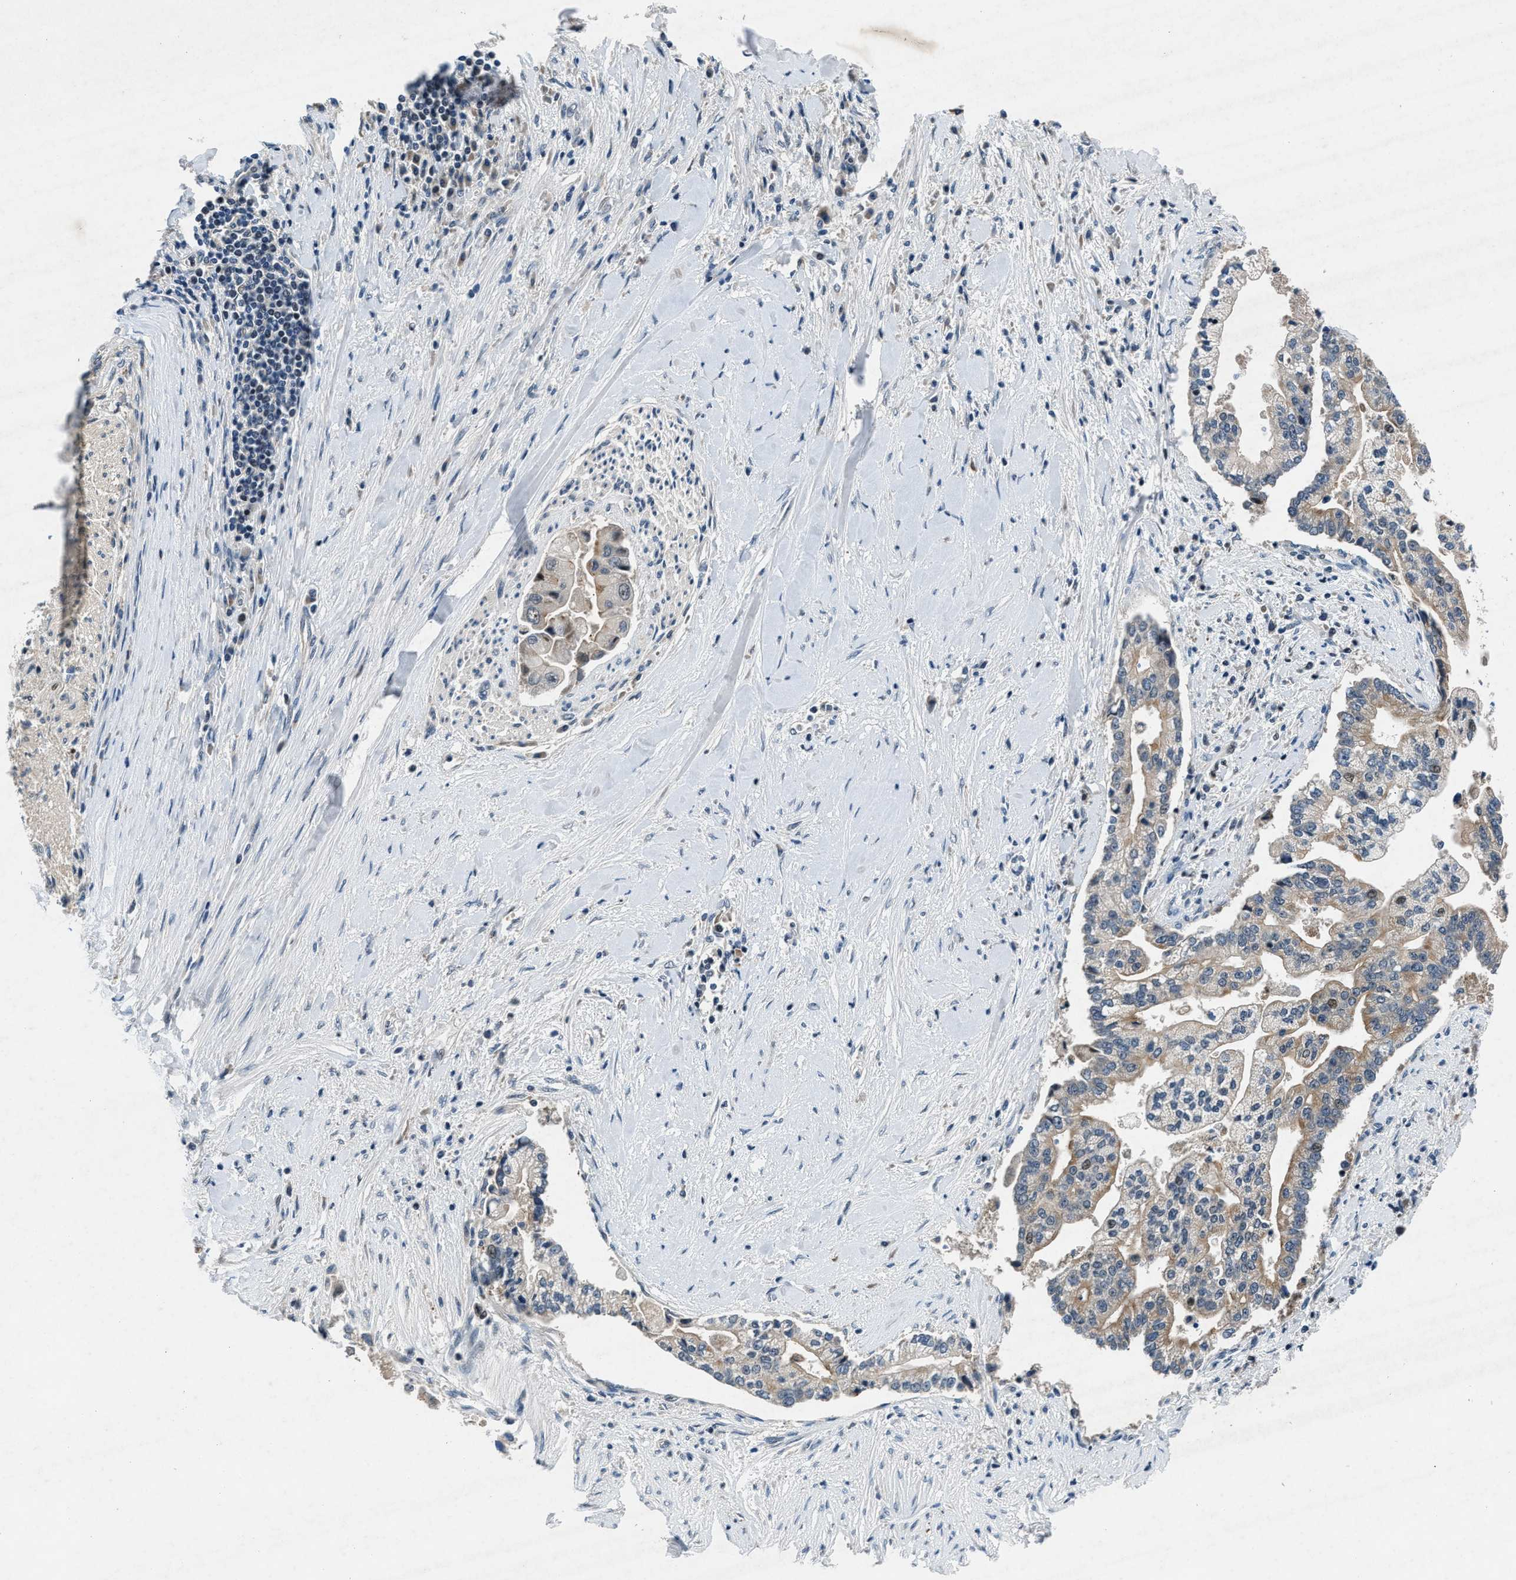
{"staining": {"intensity": "moderate", "quantity": ">75%", "location": "cytoplasmic/membranous"}, "tissue": "liver cancer", "cell_type": "Tumor cells", "image_type": "cancer", "snomed": [{"axis": "morphology", "description": "Cholangiocarcinoma"}, {"axis": "topography", "description": "Liver"}], "caption": "High-power microscopy captured an immunohistochemistry (IHC) photomicrograph of liver cancer (cholangiocarcinoma), revealing moderate cytoplasmic/membranous expression in about >75% of tumor cells.", "gene": "PHLDA1", "patient": {"sex": "male", "age": 50}}